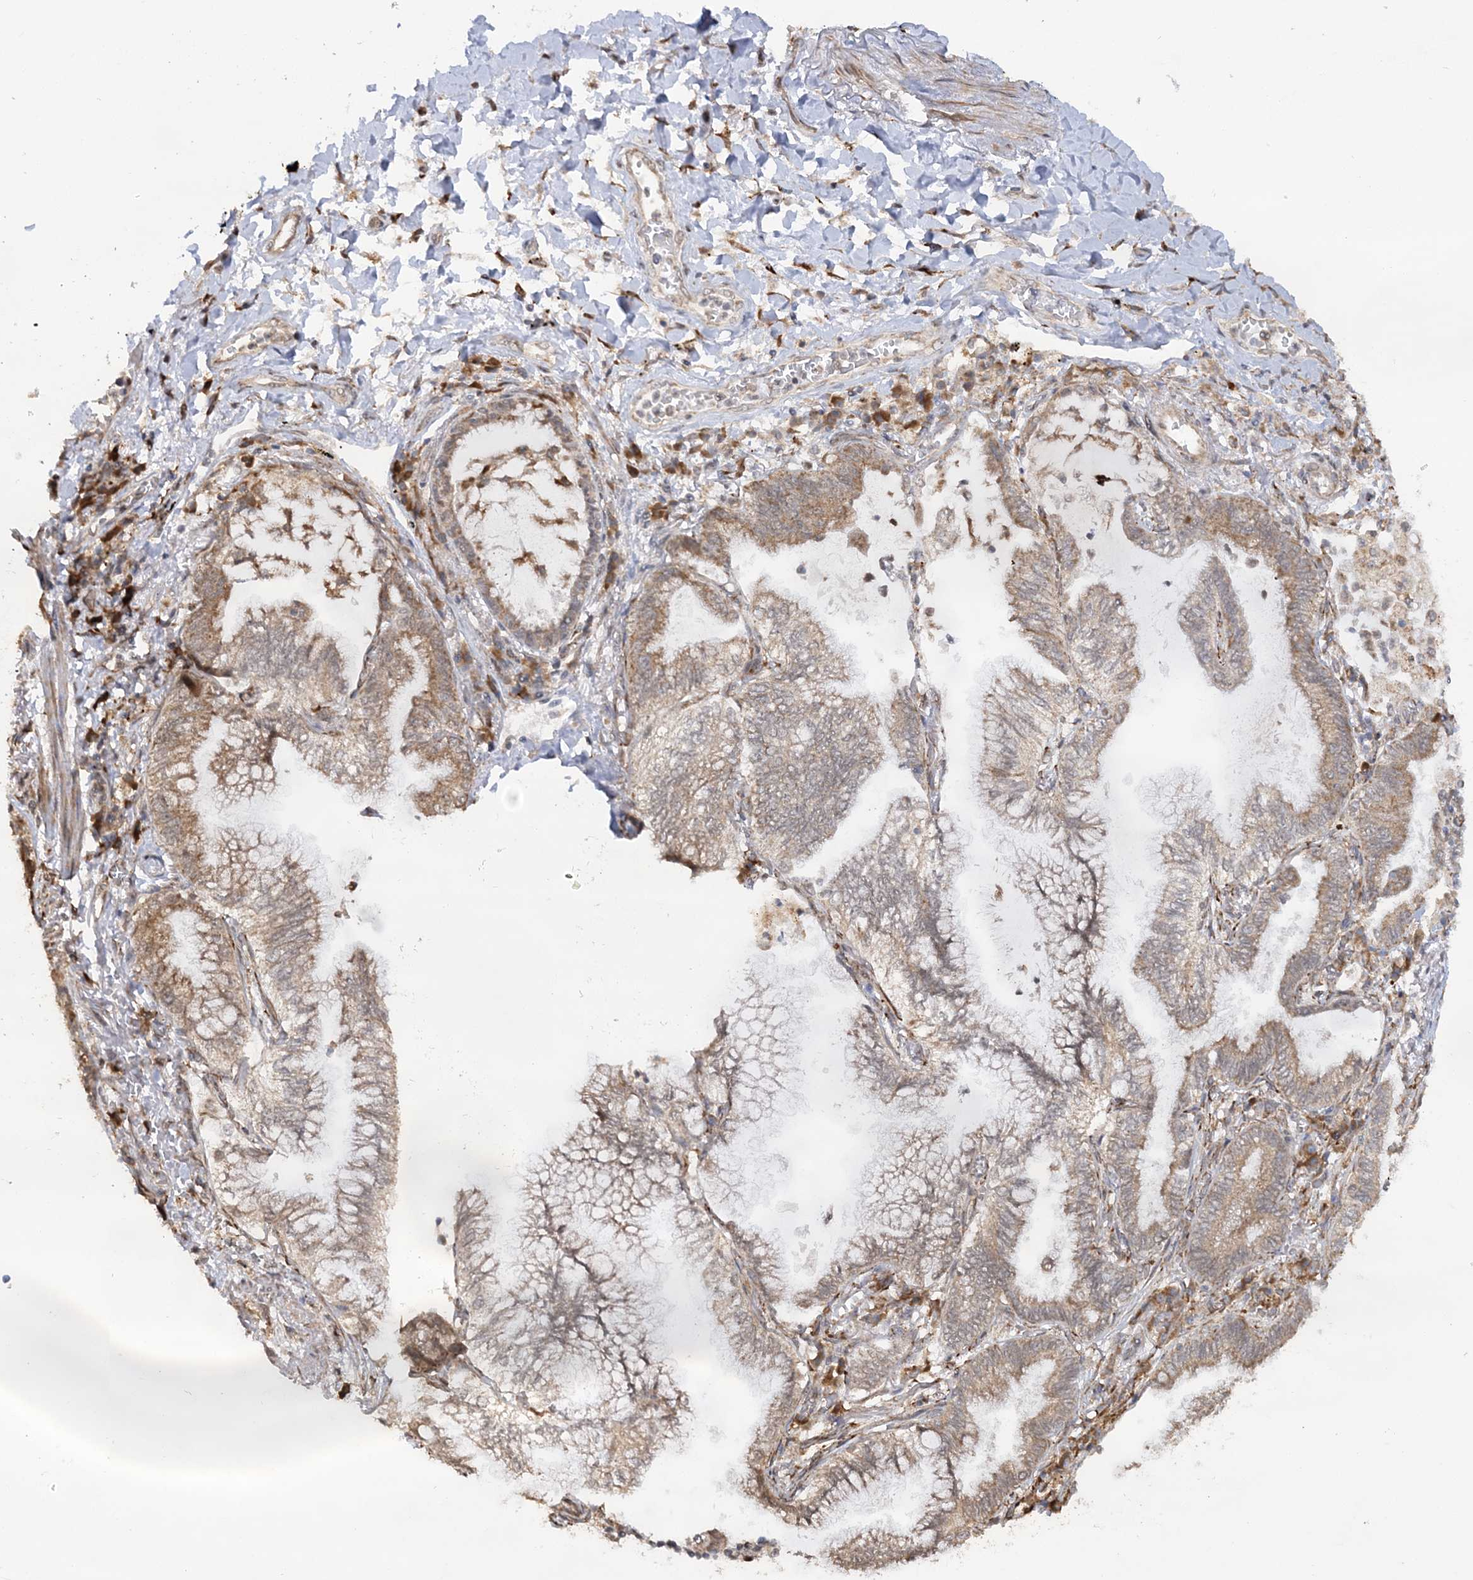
{"staining": {"intensity": "moderate", "quantity": ">75%", "location": "cytoplasmic/membranous"}, "tissue": "lung cancer", "cell_type": "Tumor cells", "image_type": "cancer", "snomed": [{"axis": "morphology", "description": "Adenocarcinoma, NOS"}, {"axis": "topography", "description": "Lung"}], "caption": "The photomicrograph reveals staining of lung cancer, revealing moderate cytoplasmic/membranous protein positivity (brown color) within tumor cells.", "gene": "MRPL47", "patient": {"sex": "female", "age": 70}}